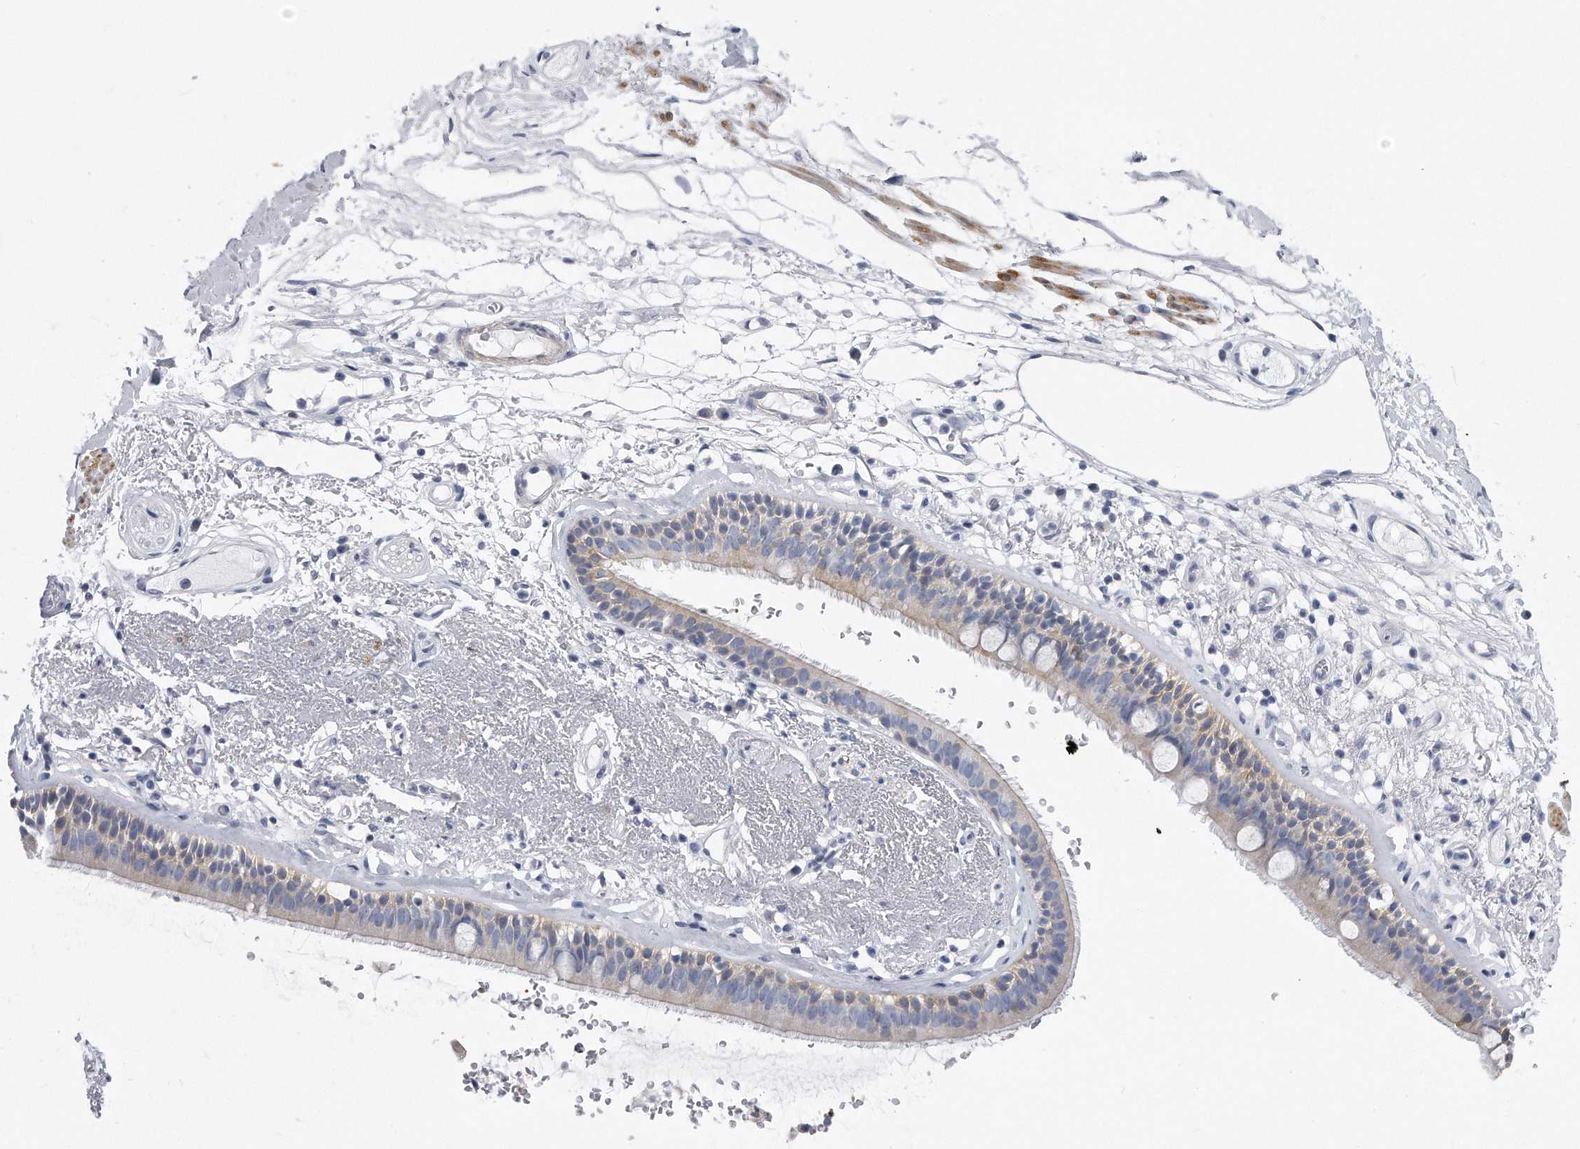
{"staining": {"intensity": "negative", "quantity": "none", "location": "none"}, "tissue": "adipose tissue", "cell_type": "Adipocytes", "image_type": "normal", "snomed": [{"axis": "morphology", "description": "Normal tissue, NOS"}, {"axis": "topography", "description": "Cartilage tissue"}], "caption": "IHC of benign human adipose tissue demonstrates no staining in adipocytes. The staining is performed using DAB (3,3'-diaminobenzidine) brown chromogen with nuclei counter-stained in using hematoxylin.", "gene": "PYGB", "patient": {"sex": "female", "age": 63}}